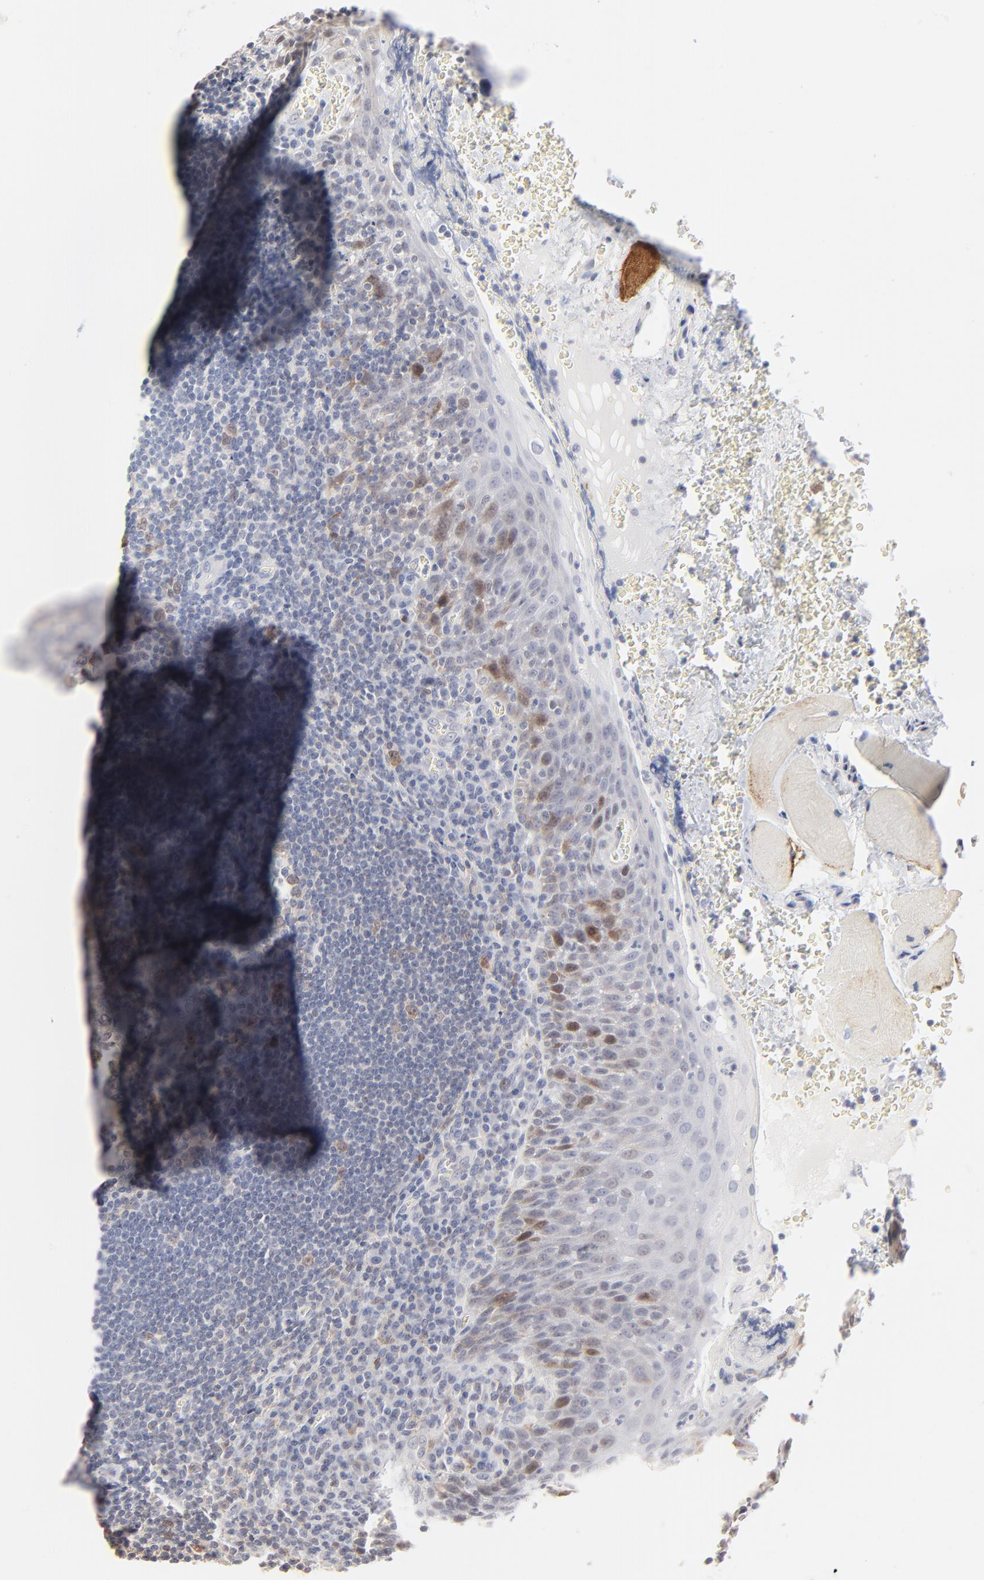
{"staining": {"intensity": "weak", "quantity": "<25%", "location": "cytoplasmic/membranous"}, "tissue": "tonsil", "cell_type": "Germinal center cells", "image_type": "normal", "snomed": [{"axis": "morphology", "description": "Normal tissue, NOS"}, {"axis": "topography", "description": "Tonsil"}], "caption": "Immunohistochemistry (IHC) of benign tonsil displays no staining in germinal center cells.", "gene": "AURKA", "patient": {"sex": "male", "age": 20}}